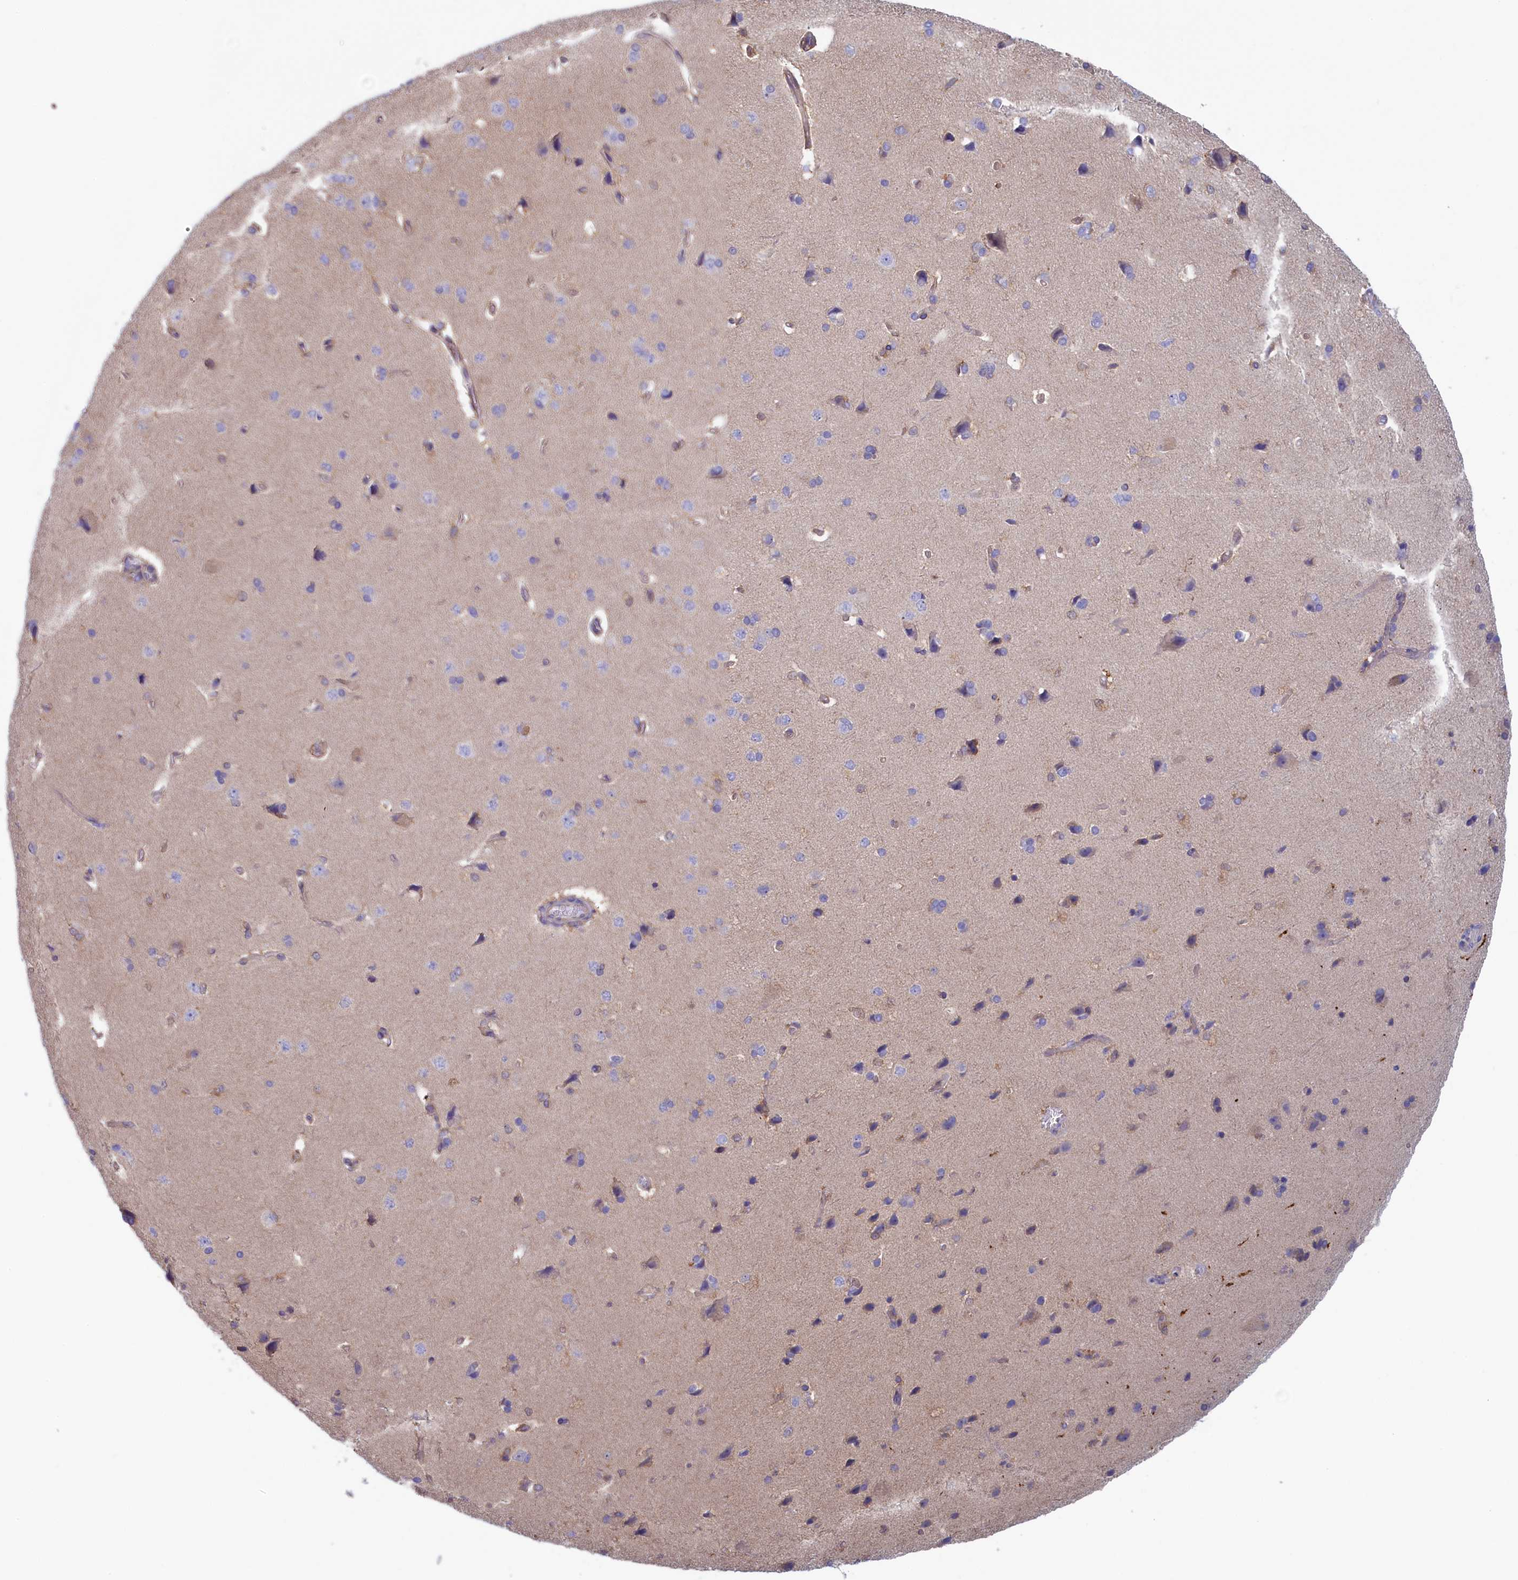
{"staining": {"intensity": "negative", "quantity": "none", "location": "none"}, "tissue": "cerebral cortex", "cell_type": "Endothelial cells", "image_type": "normal", "snomed": [{"axis": "morphology", "description": "Normal tissue, NOS"}, {"axis": "topography", "description": "Cerebral cortex"}], "caption": "High magnification brightfield microscopy of unremarkable cerebral cortex stained with DAB (brown) and counterstained with hematoxylin (blue): endothelial cells show no significant expression.", "gene": "SYNDIG1L", "patient": {"sex": "male", "age": 62}}